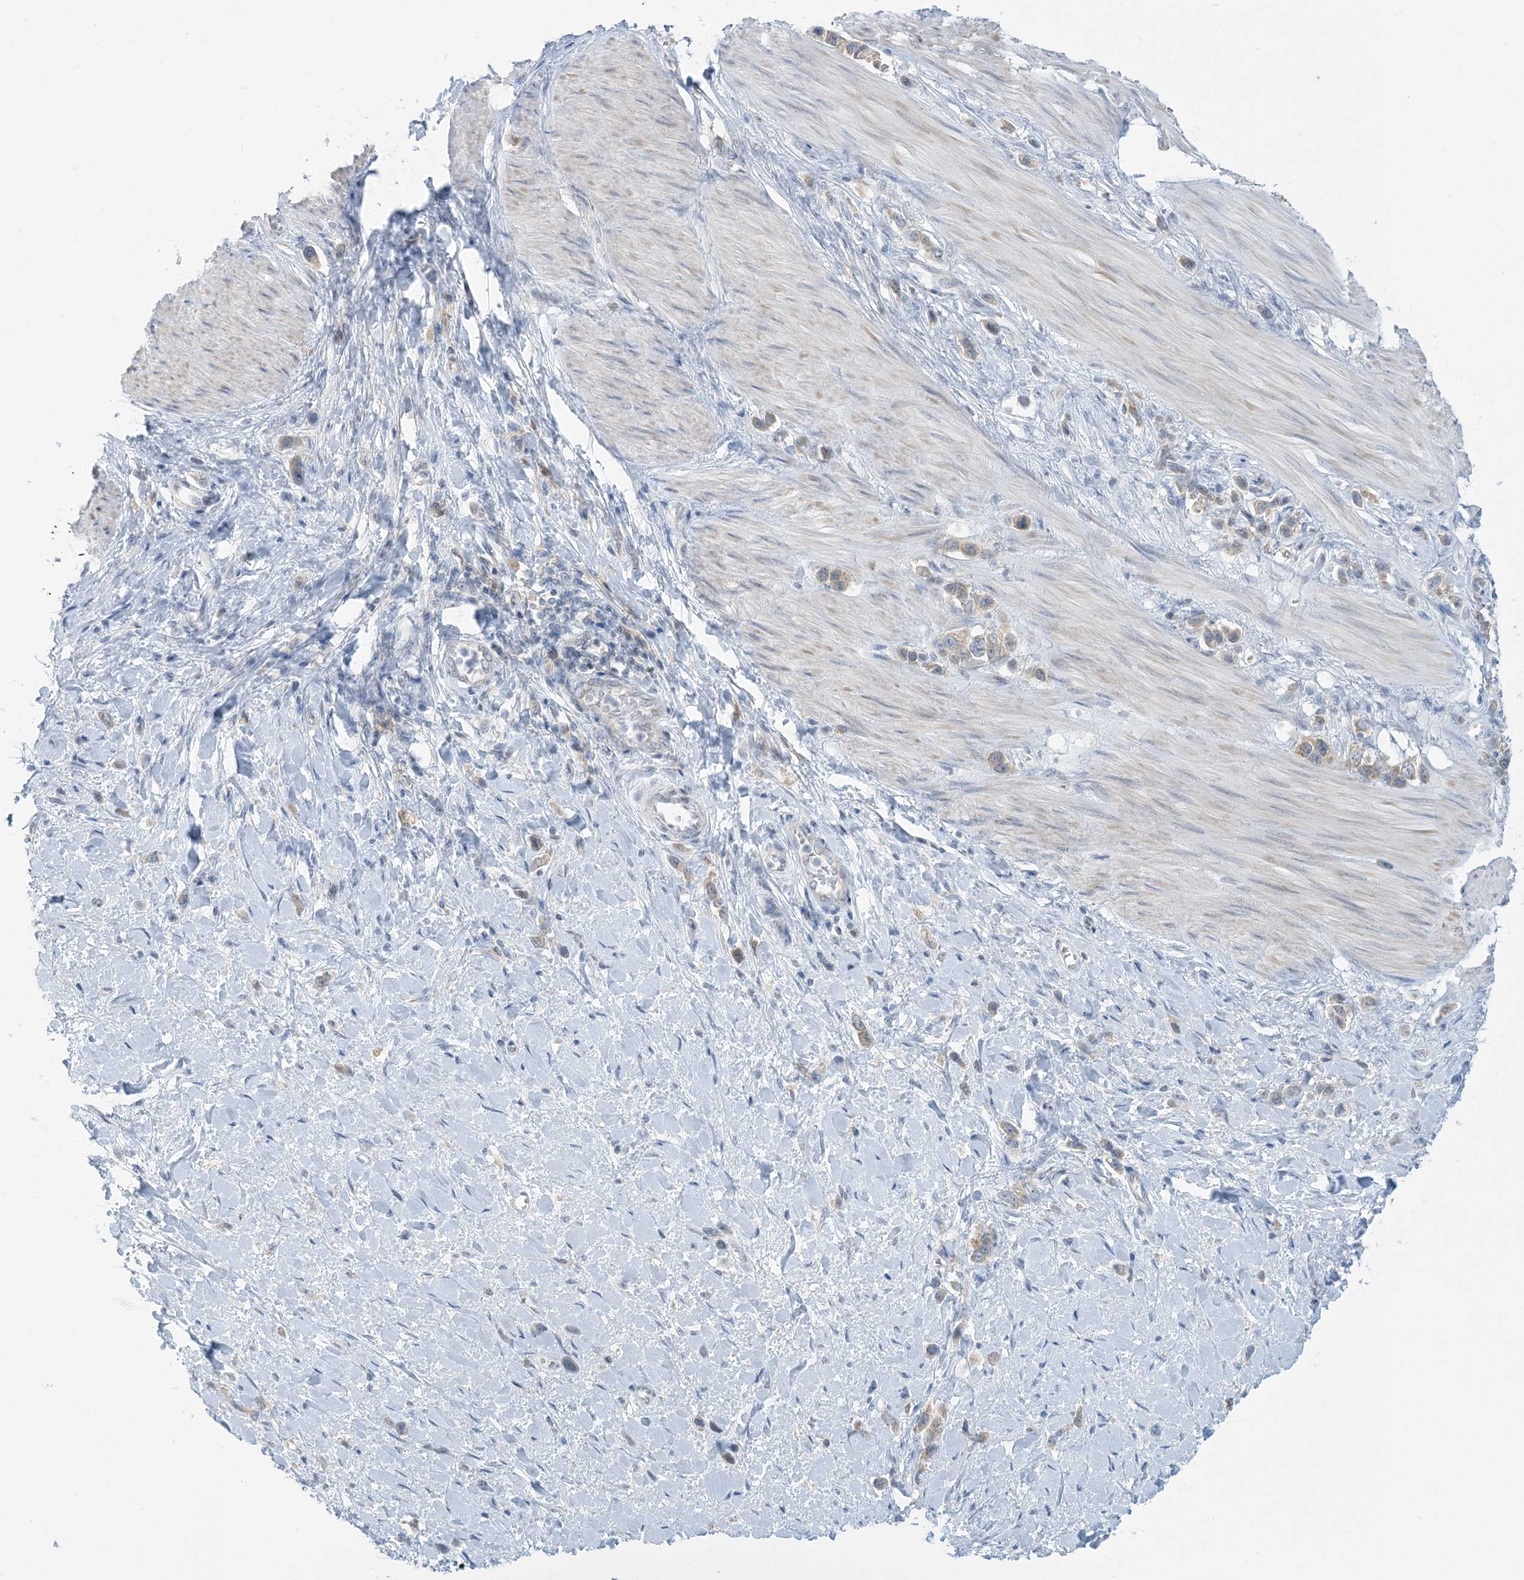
{"staining": {"intensity": "weak", "quantity": "25%-75%", "location": "cytoplasmic/membranous"}, "tissue": "stomach cancer", "cell_type": "Tumor cells", "image_type": "cancer", "snomed": [{"axis": "morphology", "description": "Adenocarcinoma, NOS"}, {"axis": "topography", "description": "Stomach"}], "caption": "Human stomach adenocarcinoma stained with a protein marker reveals weak staining in tumor cells.", "gene": "MRPS18A", "patient": {"sex": "female", "age": 65}}